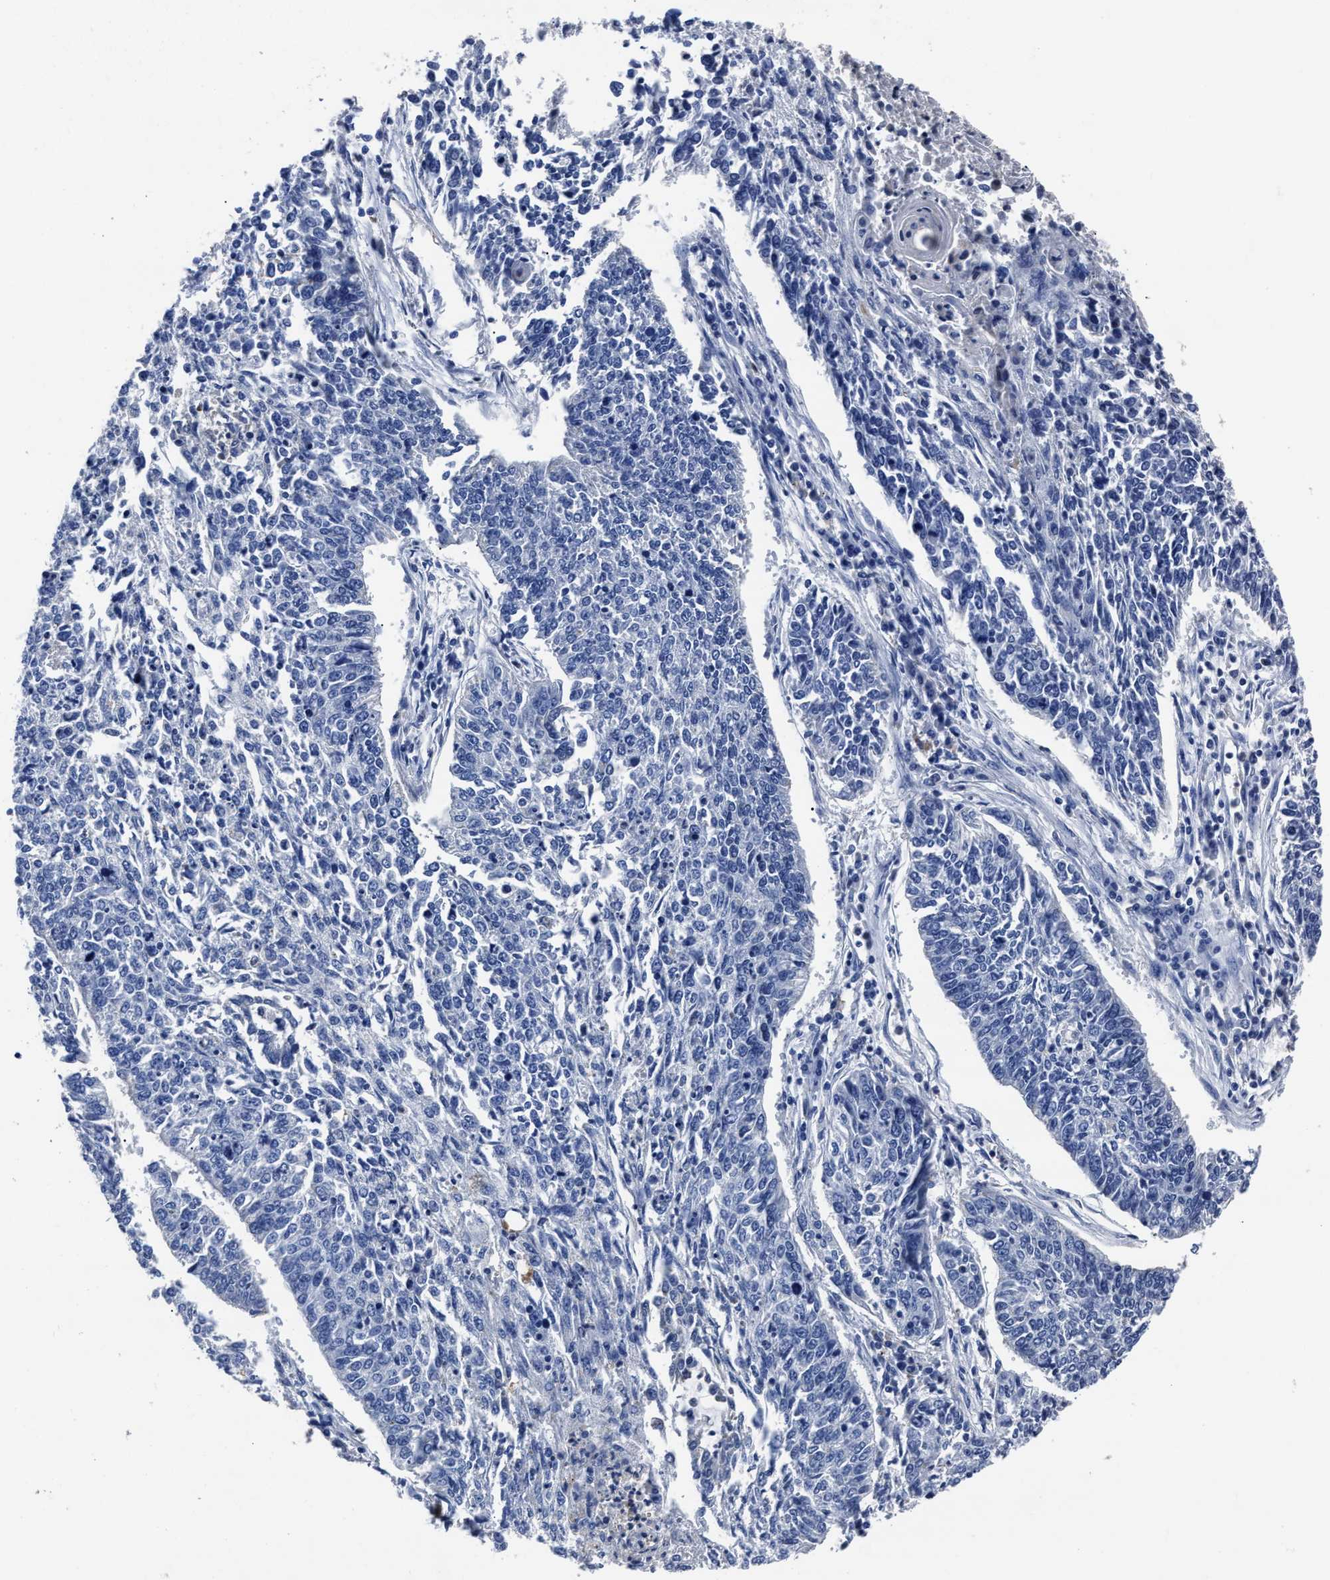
{"staining": {"intensity": "negative", "quantity": "none", "location": "none"}, "tissue": "lung cancer", "cell_type": "Tumor cells", "image_type": "cancer", "snomed": [{"axis": "morphology", "description": "Normal tissue, NOS"}, {"axis": "morphology", "description": "Squamous cell carcinoma, NOS"}, {"axis": "topography", "description": "Cartilage tissue"}, {"axis": "topography", "description": "Bronchus"}, {"axis": "topography", "description": "Lung"}], "caption": "IHC photomicrograph of neoplastic tissue: lung squamous cell carcinoma stained with DAB (3,3'-diaminobenzidine) shows no significant protein staining in tumor cells. Brightfield microscopy of immunohistochemistry stained with DAB (3,3'-diaminobenzidine) (brown) and hematoxylin (blue), captured at high magnification.", "gene": "LAMTOR4", "patient": {"sex": "female", "age": 49}}